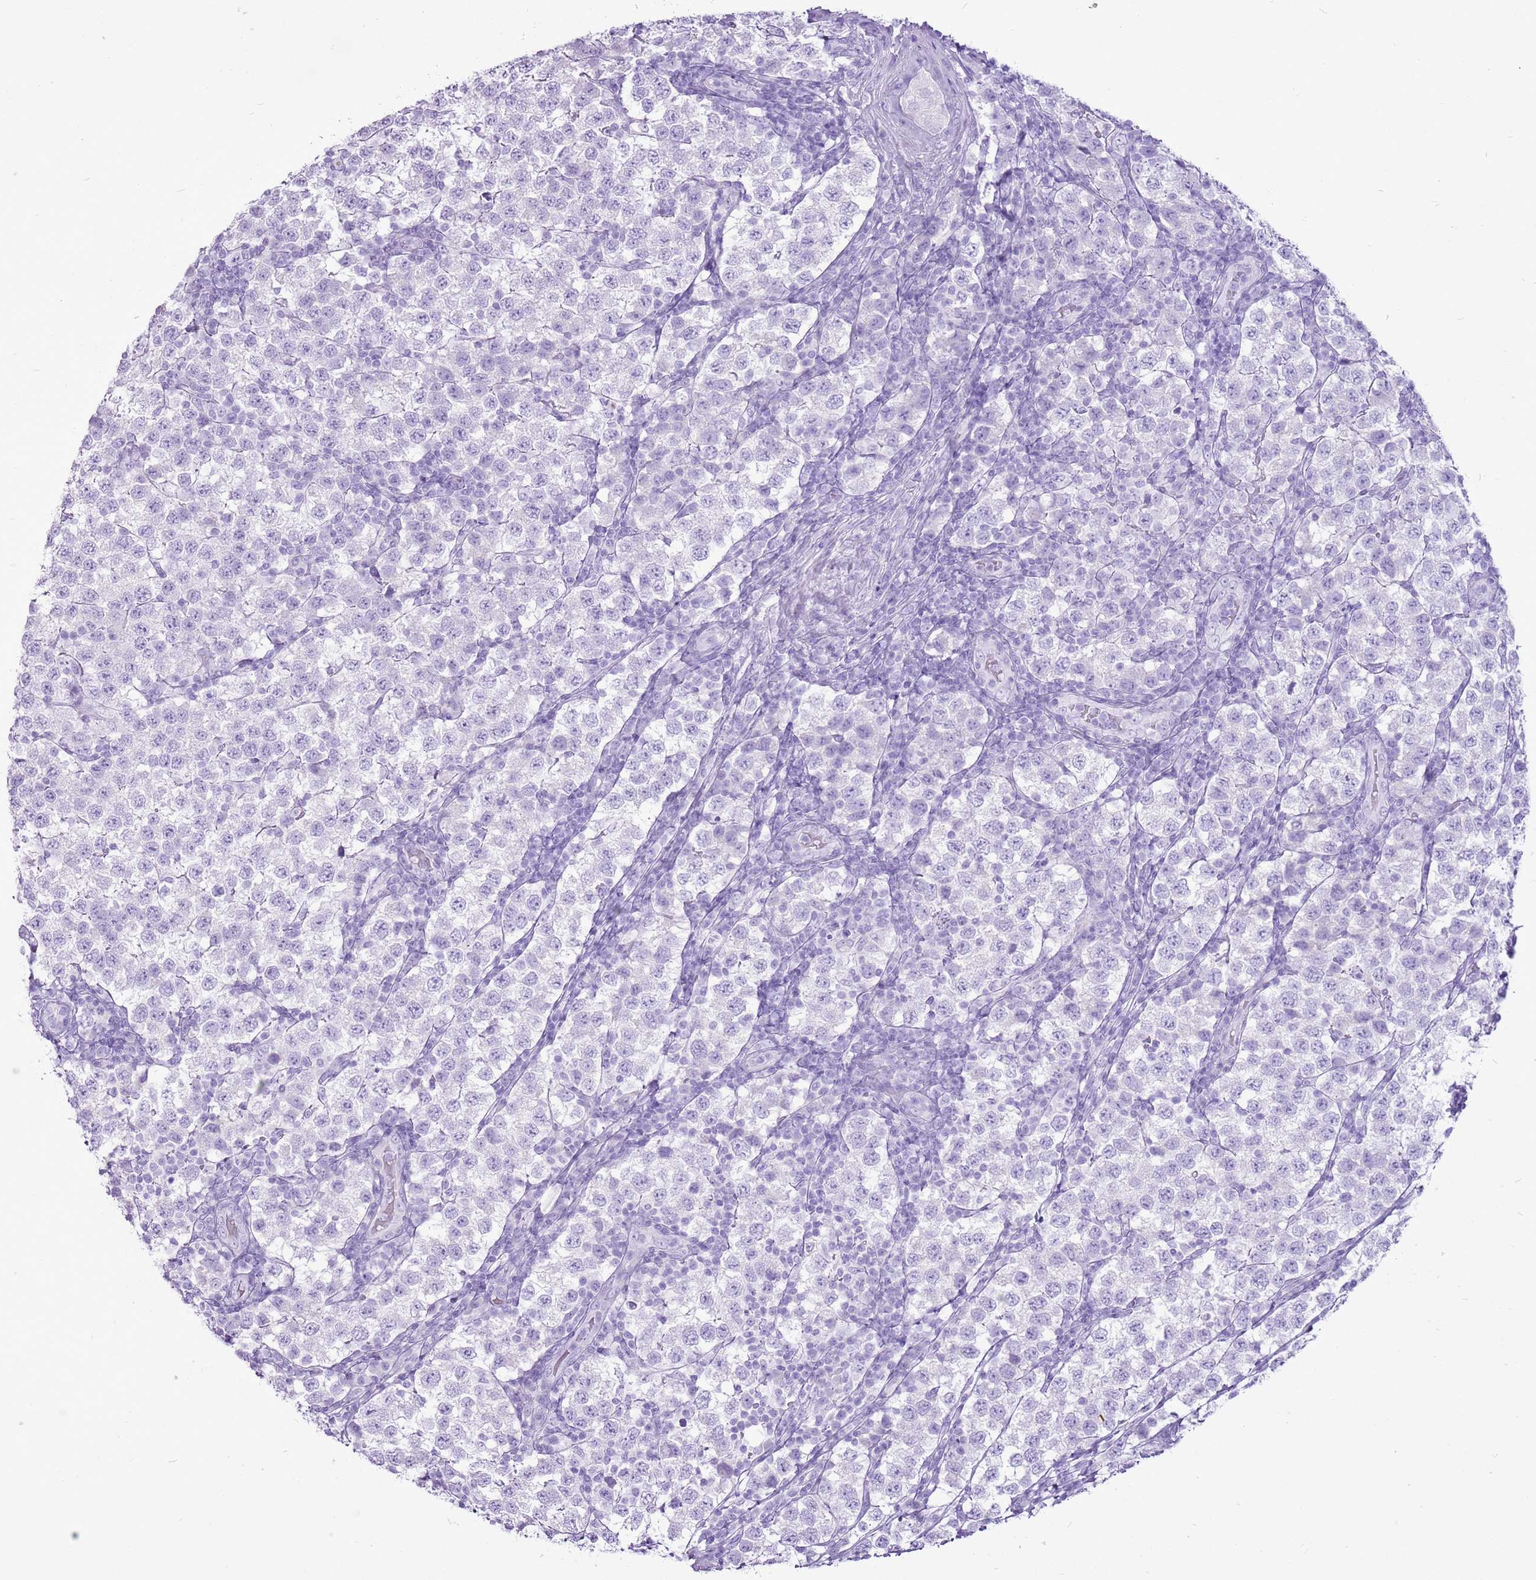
{"staining": {"intensity": "negative", "quantity": "none", "location": "none"}, "tissue": "testis cancer", "cell_type": "Tumor cells", "image_type": "cancer", "snomed": [{"axis": "morphology", "description": "Seminoma, NOS"}, {"axis": "topography", "description": "Testis"}], "caption": "The photomicrograph displays no significant expression in tumor cells of testis cancer.", "gene": "CNFN", "patient": {"sex": "male", "age": 34}}